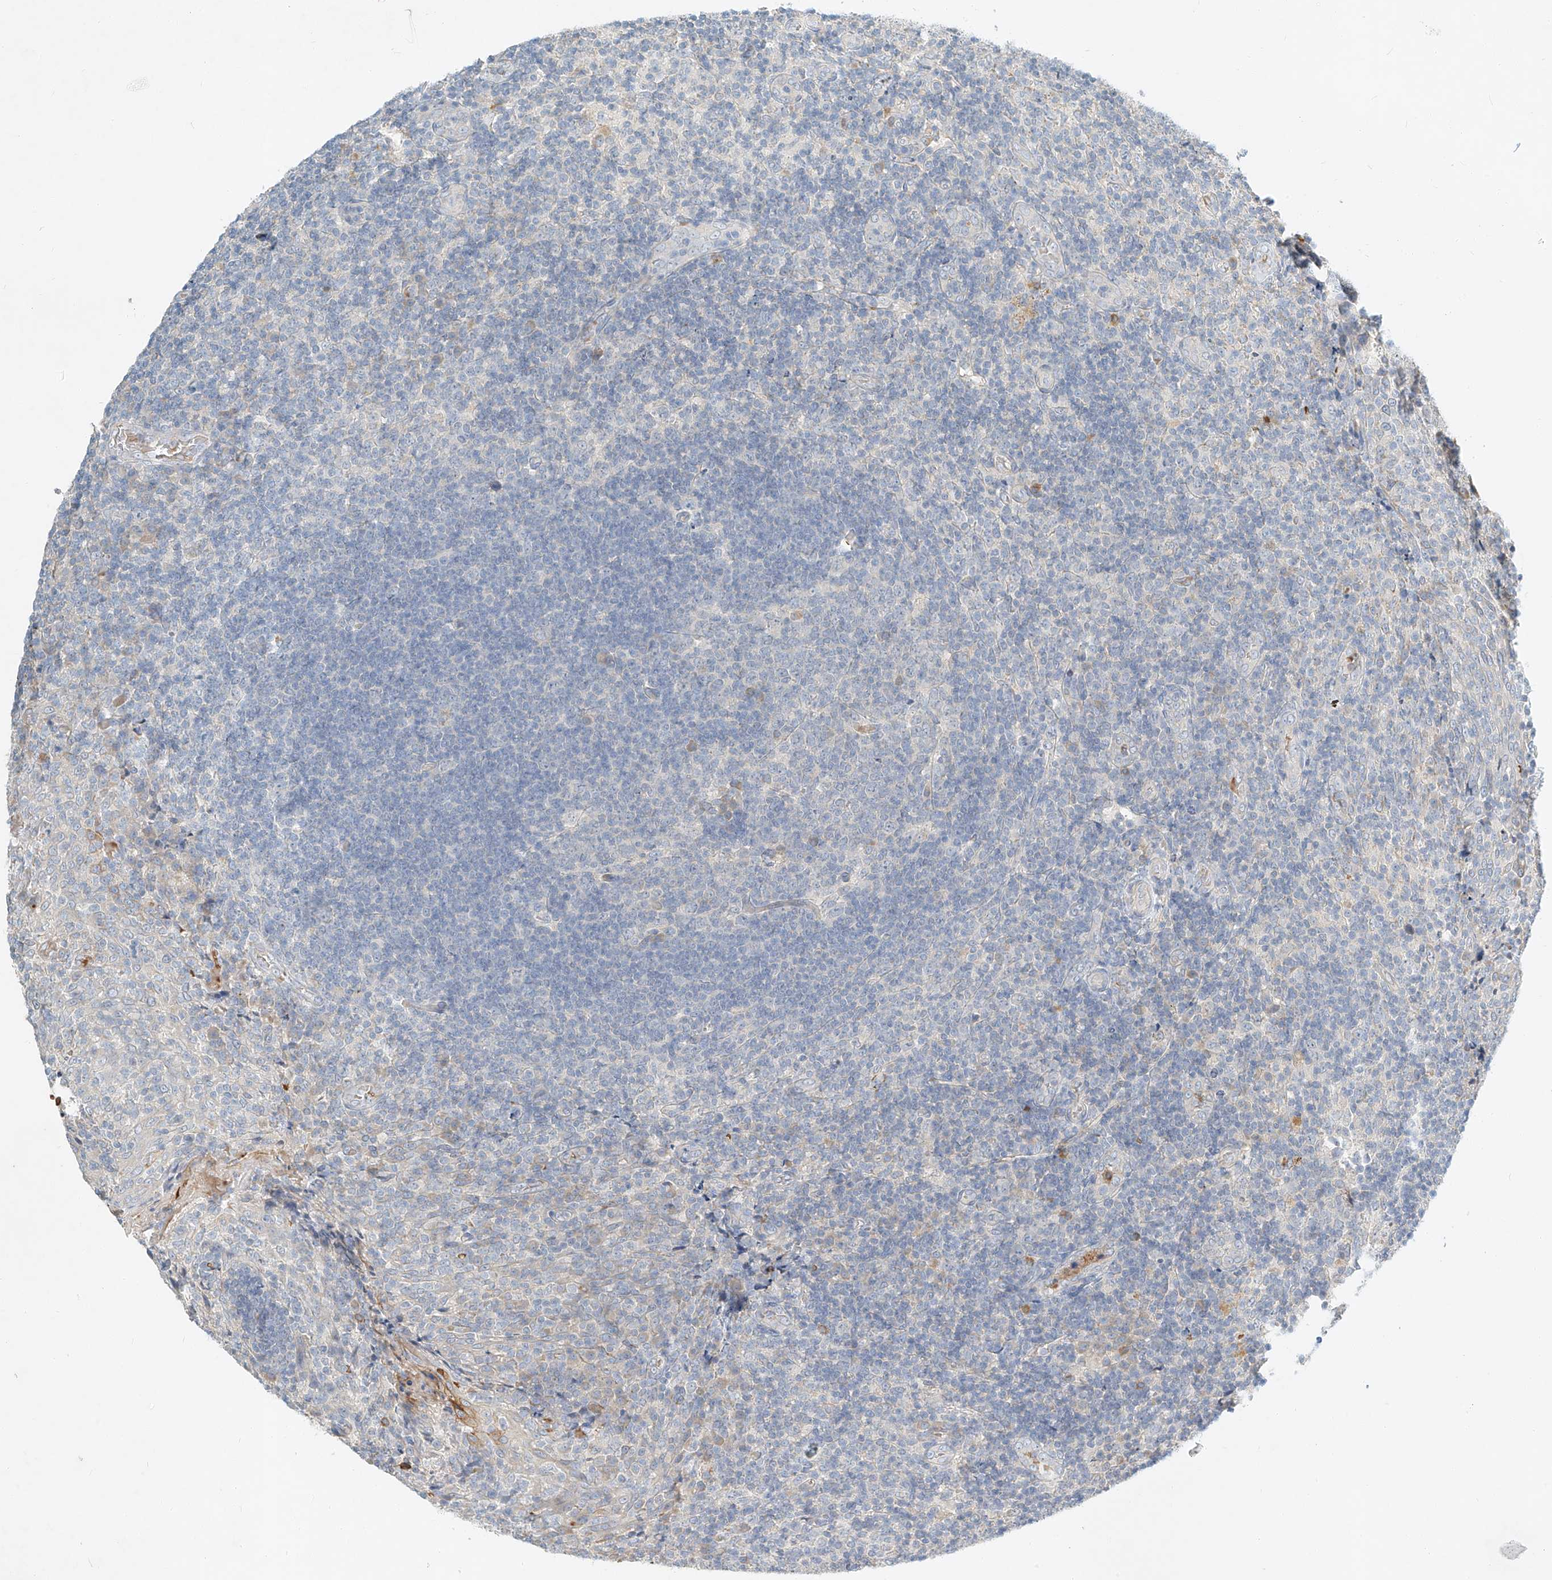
{"staining": {"intensity": "negative", "quantity": "none", "location": "none"}, "tissue": "tonsil", "cell_type": "Germinal center cells", "image_type": "normal", "snomed": [{"axis": "morphology", "description": "Normal tissue, NOS"}, {"axis": "topography", "description": "Tonsil"}], "caption": "DAB (3,3'-diaminobenzidine) immunohistochemical staining of normal tonsil demonstrates no significant positivity in germinal center cells.", "gene": "SYTL3", "patient": {"sex": "female", "age": 19}}